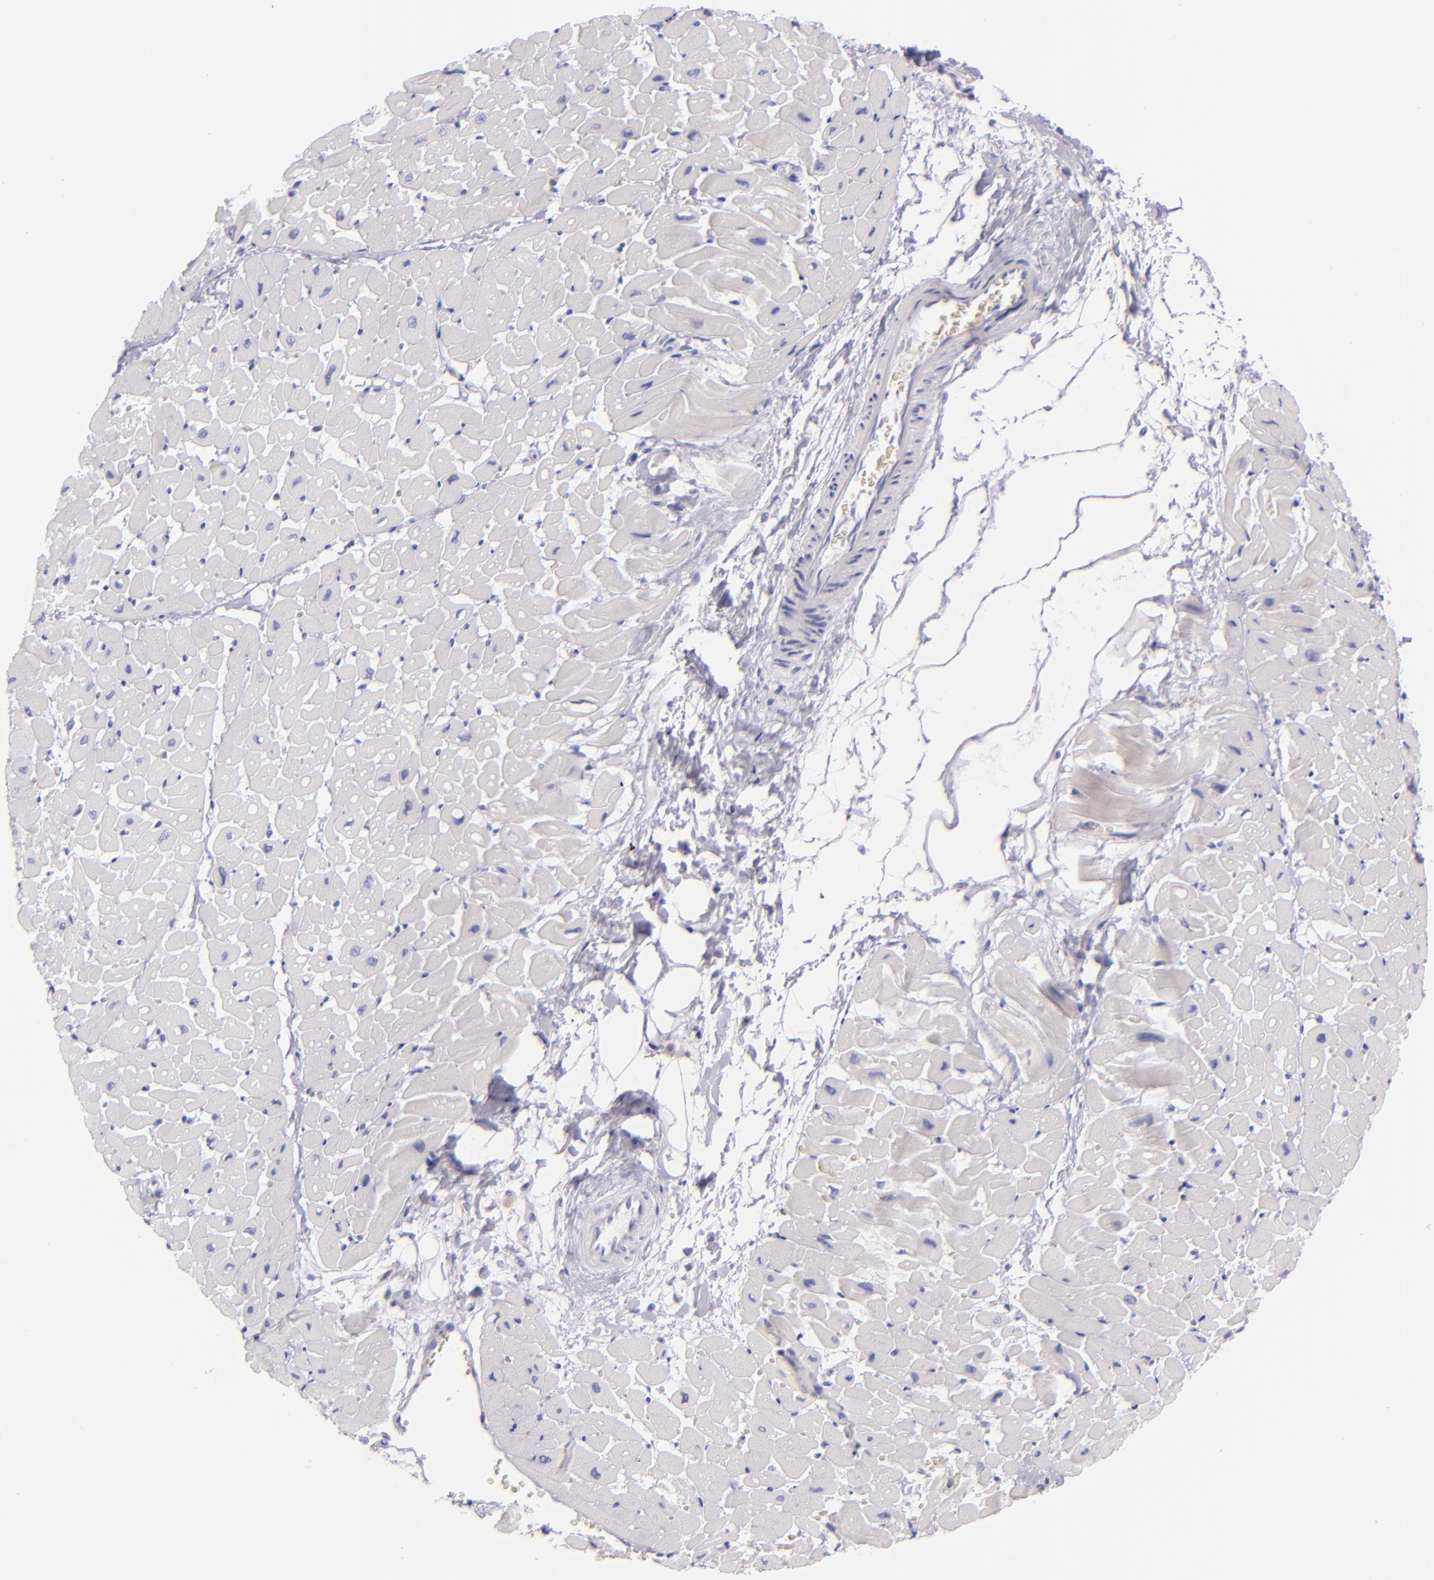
{"staining": {"intensity": "negative", "quantity": "none", "location": "none"}, "tissue": "heart muscle", "cell_type": "Cardiomyocytes", "image_type": "normal", "snomed": [{"axis": "morphology", "description": "Normal tissue, NOS"}, {"axis": "topography", "description": "Heart"}], "caption": "Immunohistochemistry (IHC) histopathology image of unremarkable human heart muscle stained for a protein (brown), which exhibits no positivity in cardiomyocytes. (Immunohistochemistry, brightfield microscopy, high magnification).", "gene": "MUC5AC", "patient": {"sex": "male", "age": 45}}